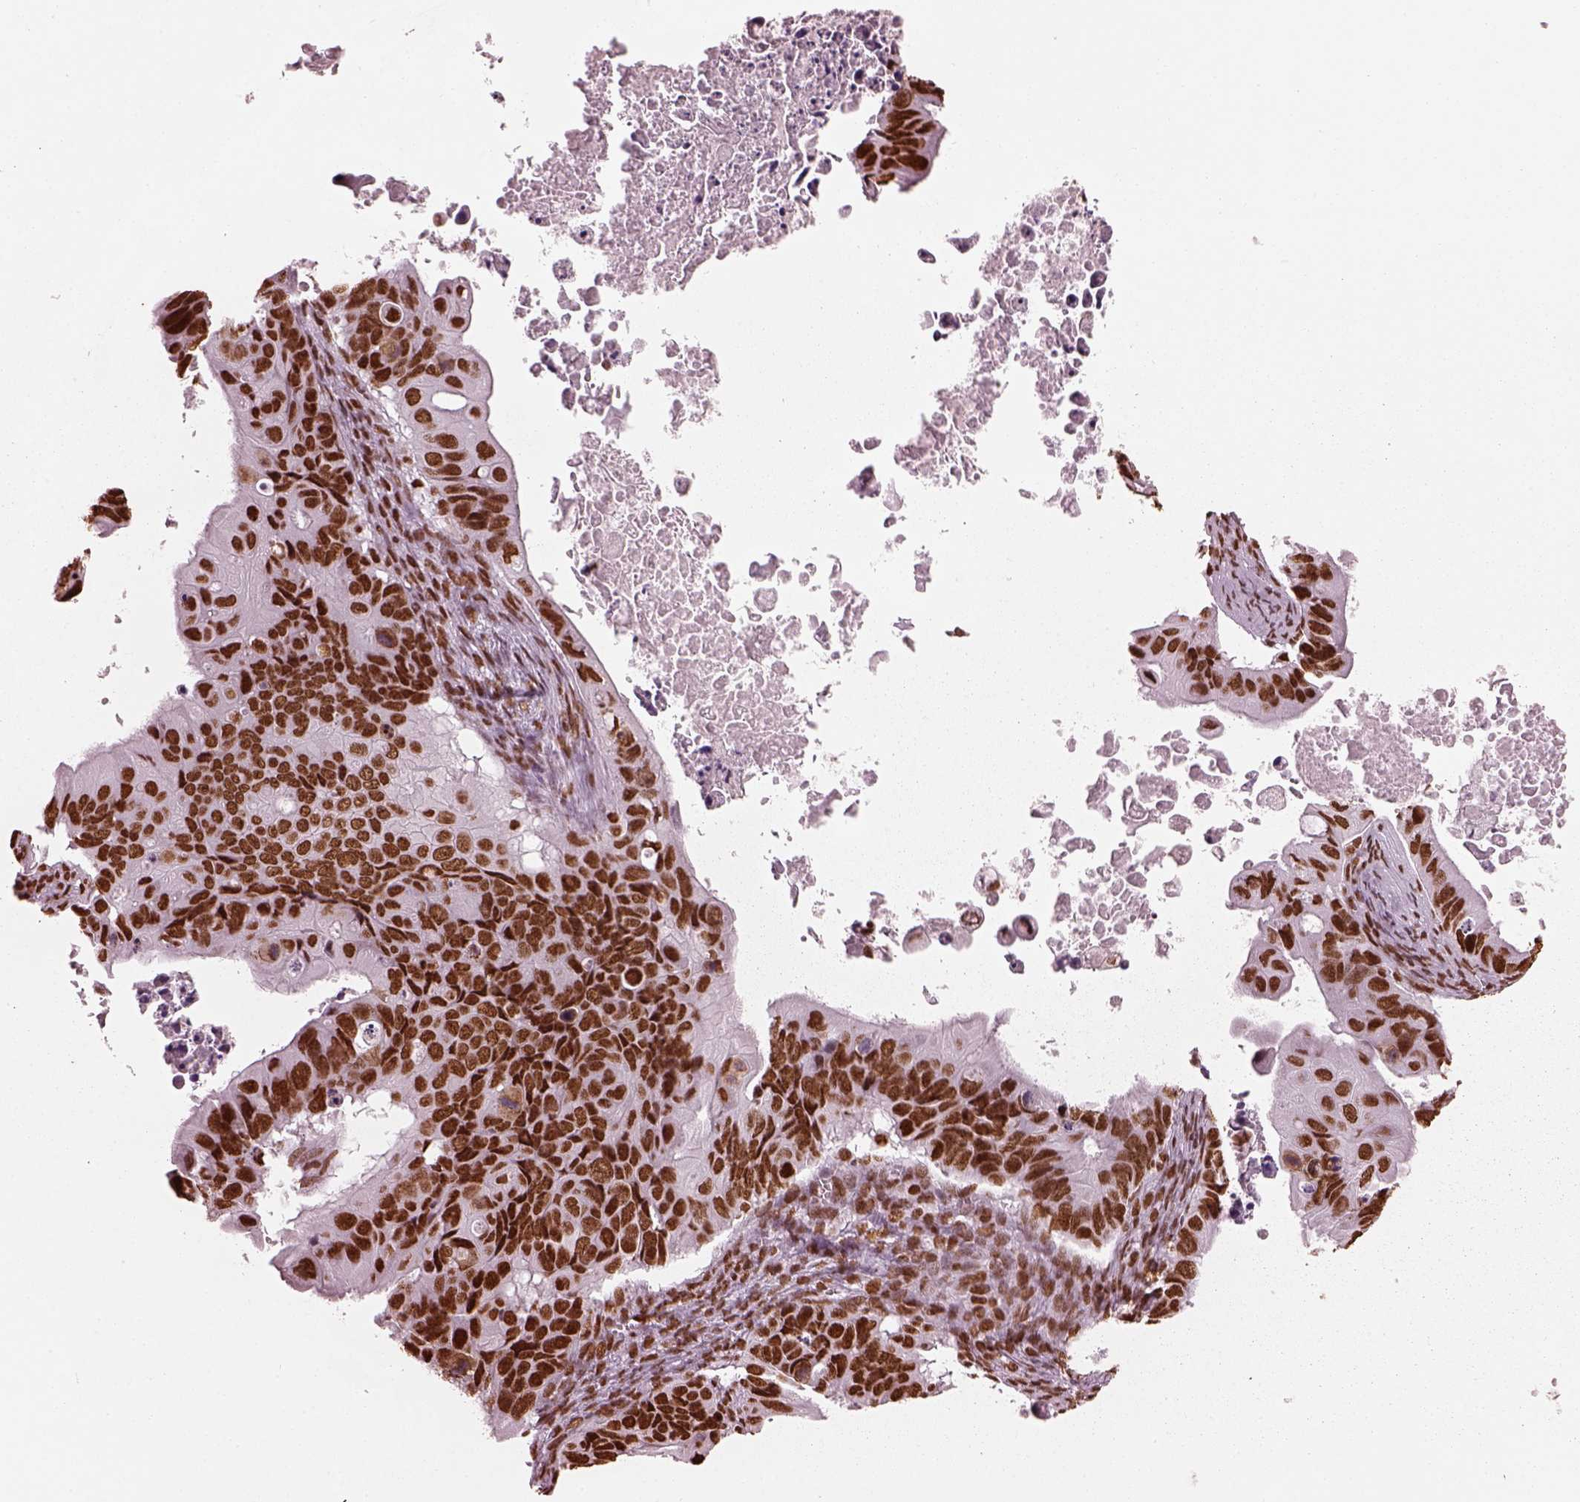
{"staining": {"intensity": "strong", "quantity": ">75%", "location": "nuclear"}, "tissue": "ovarian cancer", "cell_type": "Tumor cells", "image_type": "cancer", "snomed": [{"axis": "morphology", "description": "Cystadenocarcinoma, mucinous, NOS"}, {"axis": "topography", "description": "Ovary"}], "caption": "Immunohistochemical staining of mucinous cystadenocarcinoma (ovarian) shows high levels of strong nuclear protein staining in about >75% of tumor cells. Immunohistochemistry (ihc) stains the protein of interest in brown and the nuclei are stained blue.", "gene": "CBFA2T3", "patient": {"sex": "female", "age": 64}}